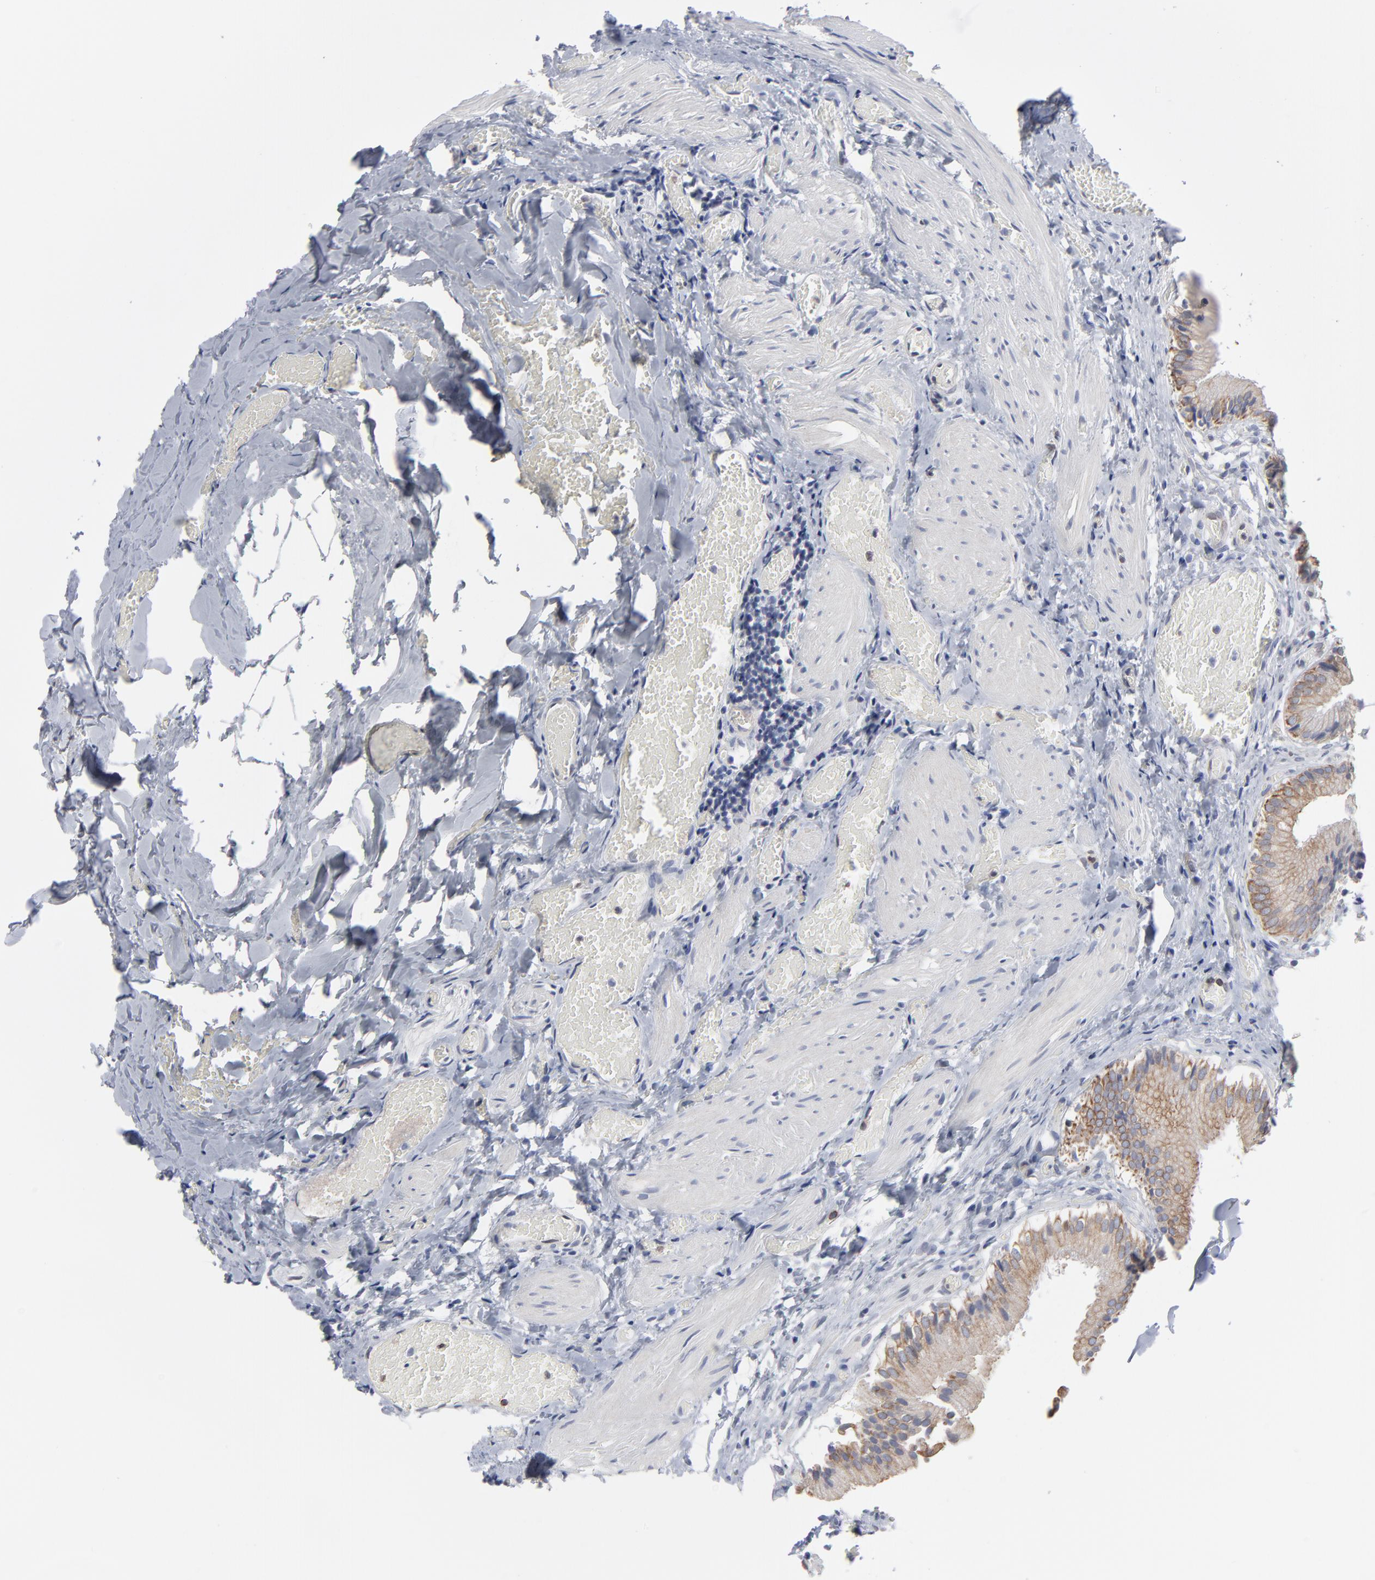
{"staining": {"intensity": "weak", "quantity": ">75%", "location": "cytoplasmic/membranous,nuclear"}, "tissue": "gallbladder", "cell_type": "Glandular cells", "image_type": "normal", "snomed": [{"axis": "morphology", "description": "Normal tissue, NOS"}, {"axis": "topography", "description": "Gallbladder"}], "caption": "Gallbladder stained with a brown dye exhibits weak cytoplasmic/membranous,nuclear positive staining in about >75% of glandular cells.", "gene": "SYNE2", "patient": {"sex": "male", "age": 65}}